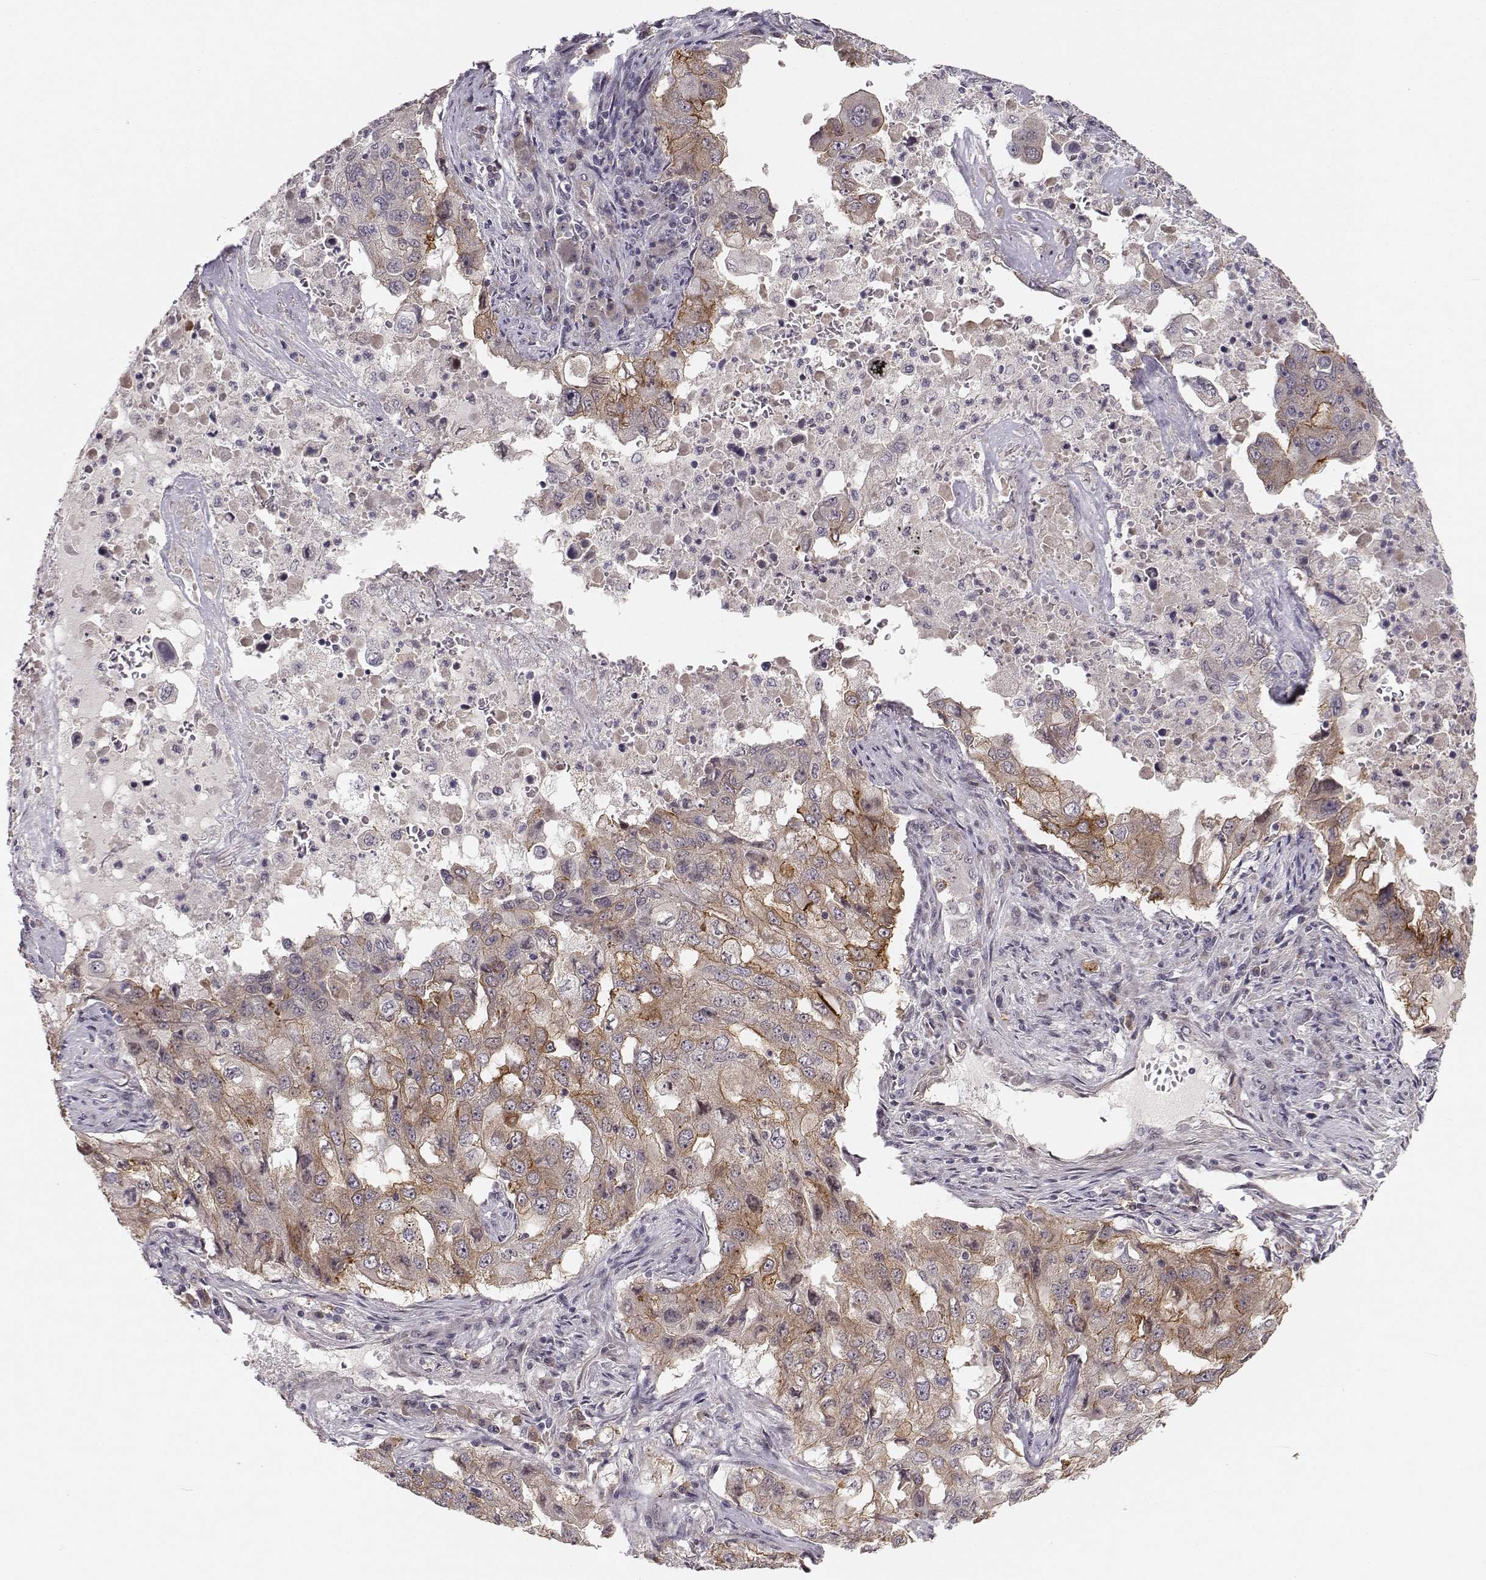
{"staining": {"intensity": "moderate", "quantity": "25%-75%", "location": "cytoplasmic/membranous"}, "tissue": "lung cancer", "cell_type": "Tumor cells", "image_type": "cancer", "snomed": [{"axis": "morphology", "description": "Adenocarcinoma, NOS"}, {"axis": "topography", "description": "Lung"}], "caption": "This is a photomicrograph of immunohistochemistry (IHC) staining of lung cancer, which shows moderate expression in the cytoplasmic/membranous of tumor cells.", "gene": "PLEKHG3", "patient": {"sex": "female", "age": 61}}